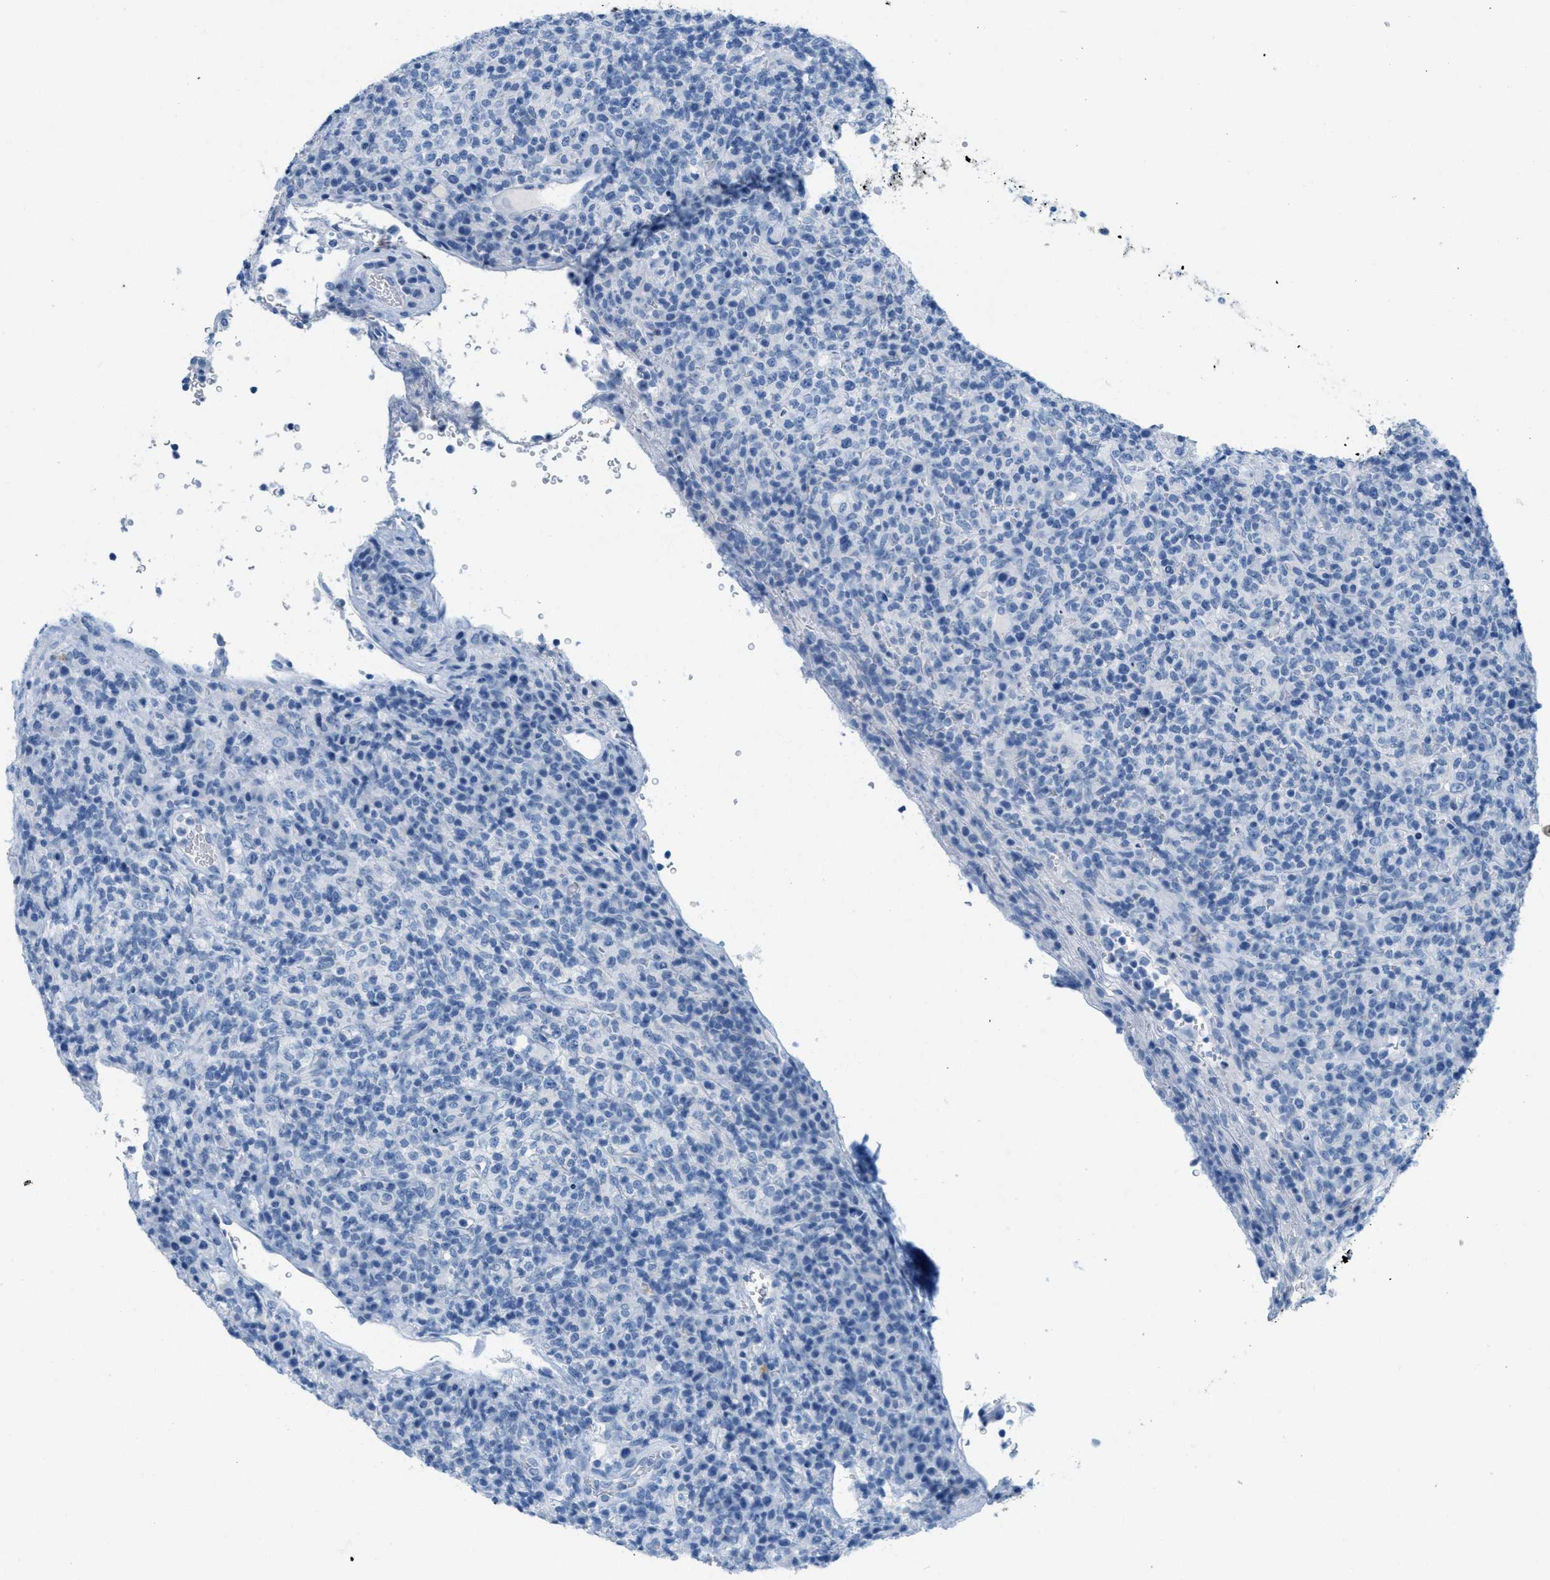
{"staining": {"intensity": "negative", "quantity": "none", "location": "none"}, "tissue": "lymphoma", "cell_type": "Tumor cells", "image_type": "cancer", "snomed": [{"axis": "morphology", "description": "Malignant lymphoma, non-Hodgkin's type, High grade"}, {"axis": "topography", "description": "Lymph node"}], "caption": "Tumor cells show no significant protein expression in high-grade malignant lymphoma, non-Hodgkin's type. (Immunohistochemistry, brightfield microscopy, high magnification).", "gene": "GPM6A", "patient": {"sex": "female", "age": 76}}